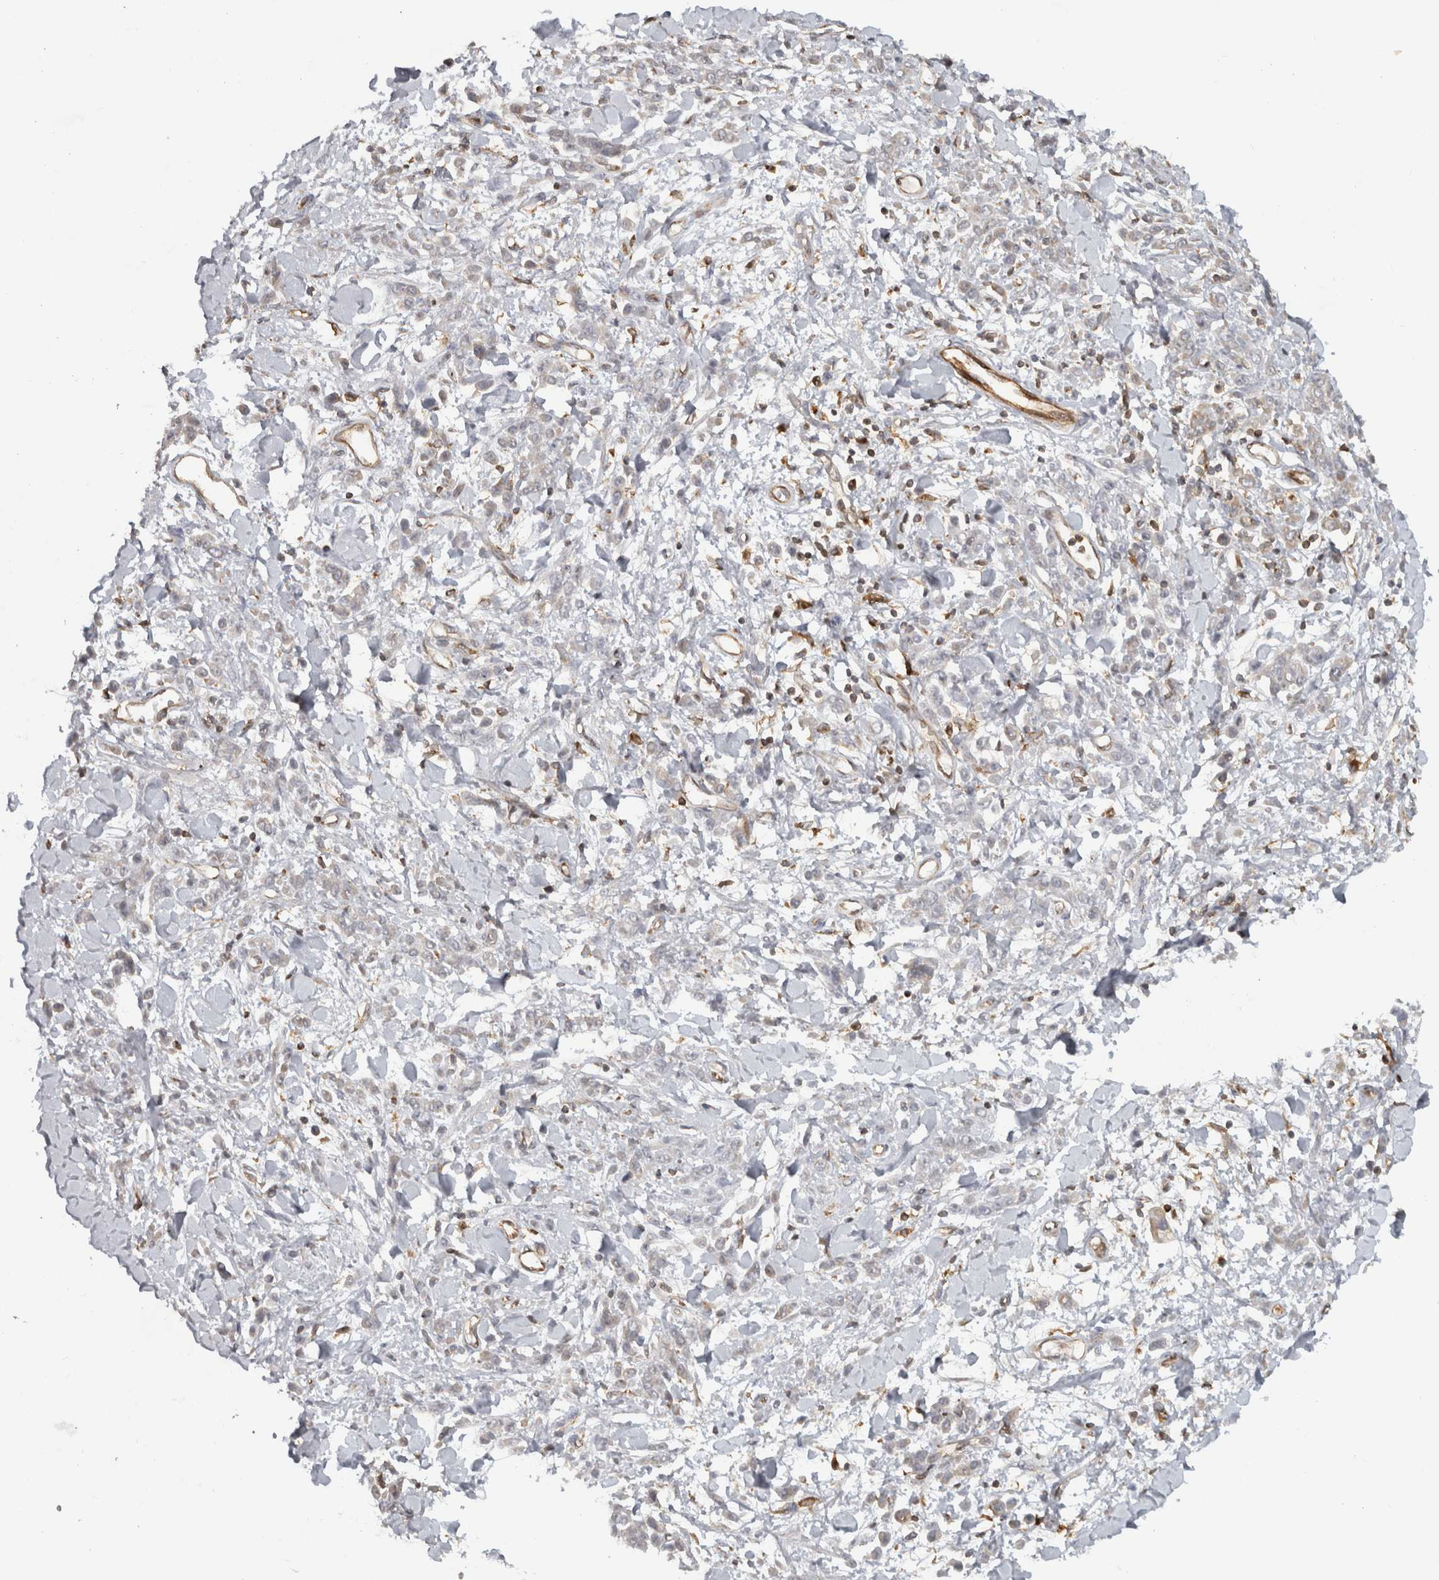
{"staining": {"intensity": "weak", "quantity": "<25%", "location": "cytoplasmic/membranous"}, "tissue": "stomach cancer", "cell_type": "Tumor cells", "image_type": "cancer", "snomed": [{"axis": "morphology", "description": "Normal tissue, NOS"}, {"axis": "morphology", "description": "Adenocarcinoma, NOS"}, {"axis": "topography", "description": "Stomach"}], "caption": "Stomach adenocarcinoma was stained to show a protein in brown. There is no significant staining in tumor cells.", "gene": "HLA-E", "patient": {"sex": "male", "age": 82}}